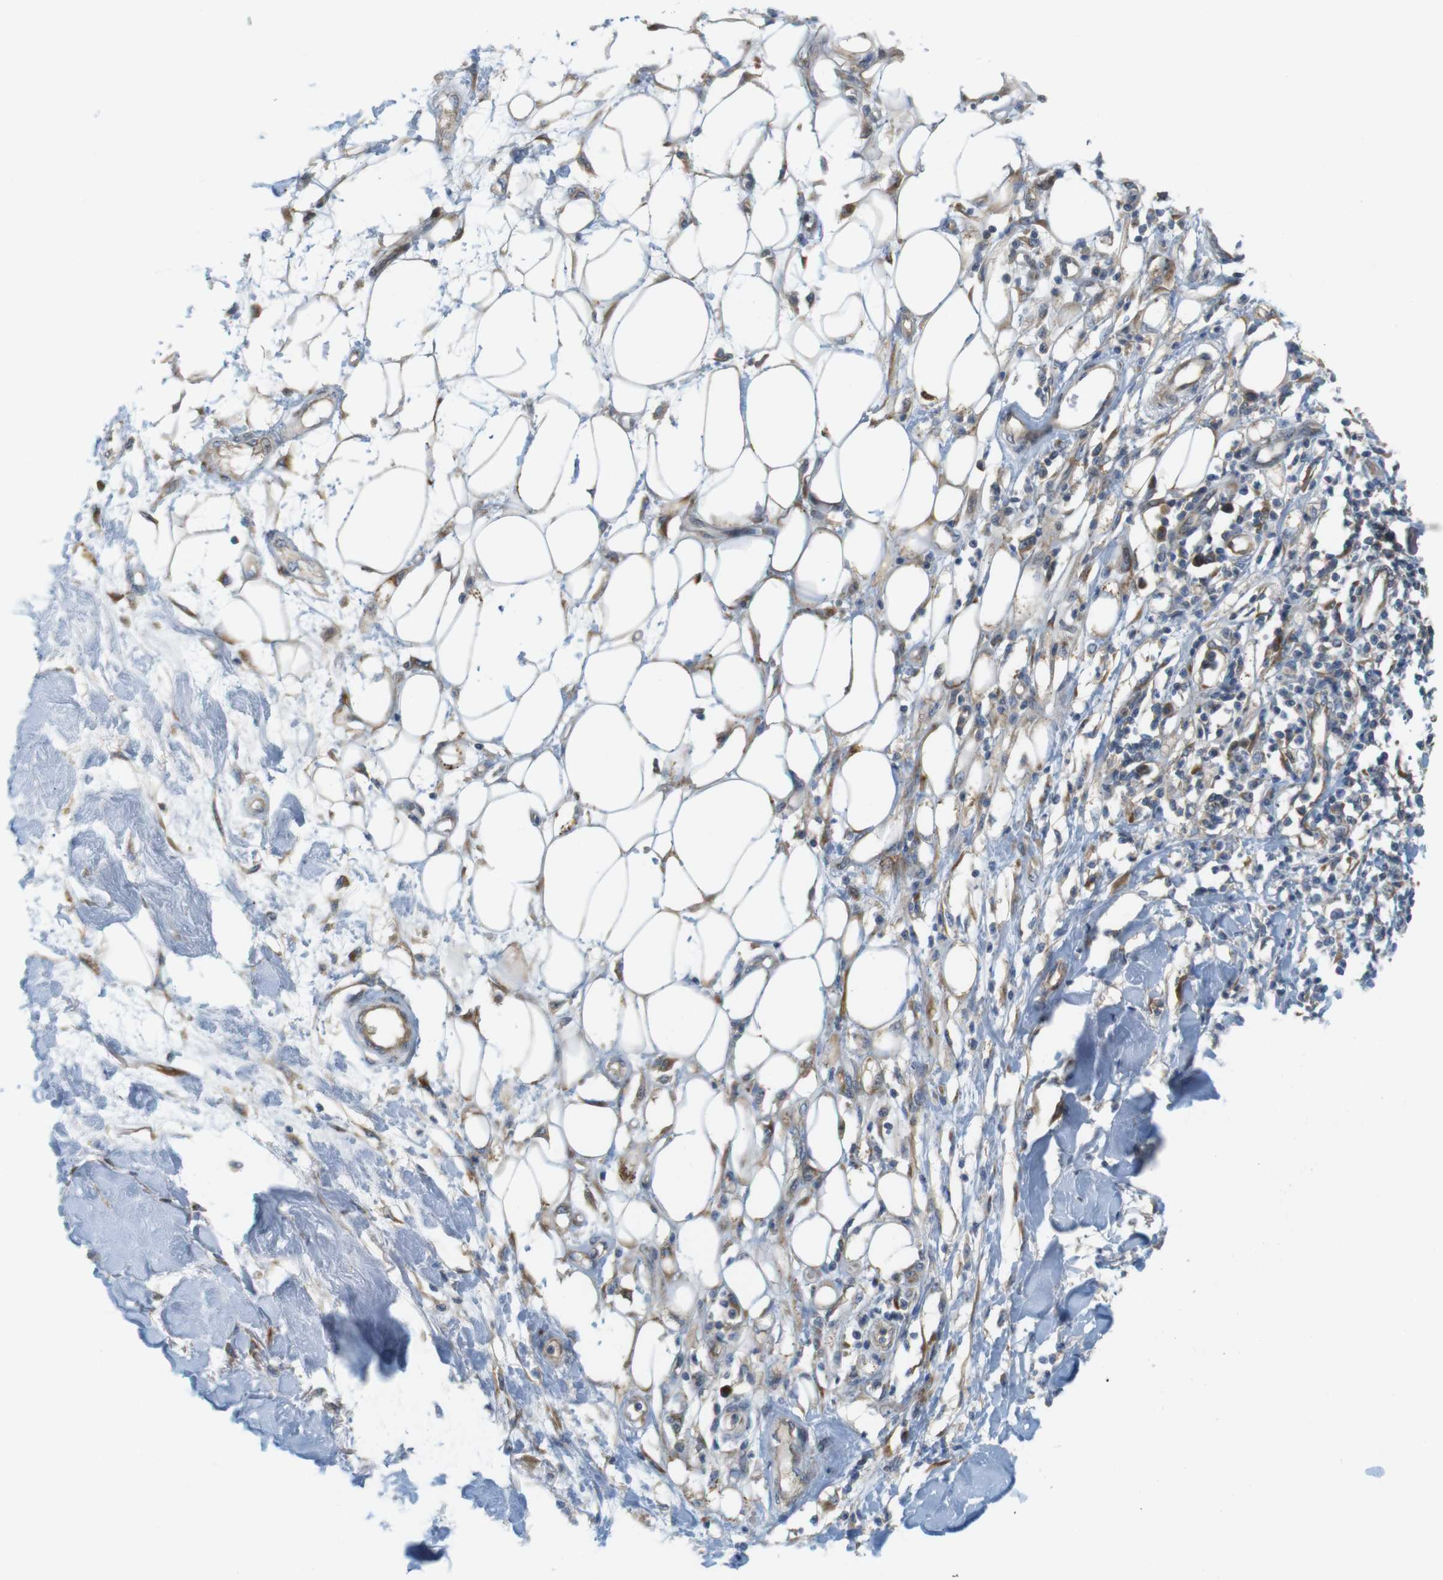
{"staining": {"intensity": "negative", "quantity": "none", "location": "none"}, "tissue": "adipose tissue", "cell_type": "Adipocytes", "image_type": "normal", "snomed": [{"axis": "morphology", "description": "Normal tissue, NOS"}, {"axis": "morphology", "description": "Squamous cell carcinoma, NOS"}, {"axis": "topography", "description": "Skin"}, {"axis": "topography", "description": "Peripheral nerve tissue"}], "caption": "Immunohistochemistry (IHC) image of benign adipose tissue: human adipose tissue stained with DAB reveals no significant protein staining in adipocytes. (DAB IHC with hematoxylin counter stain).", "gene": "GJC3", "patient": {"sex": "male", "age": 83}}